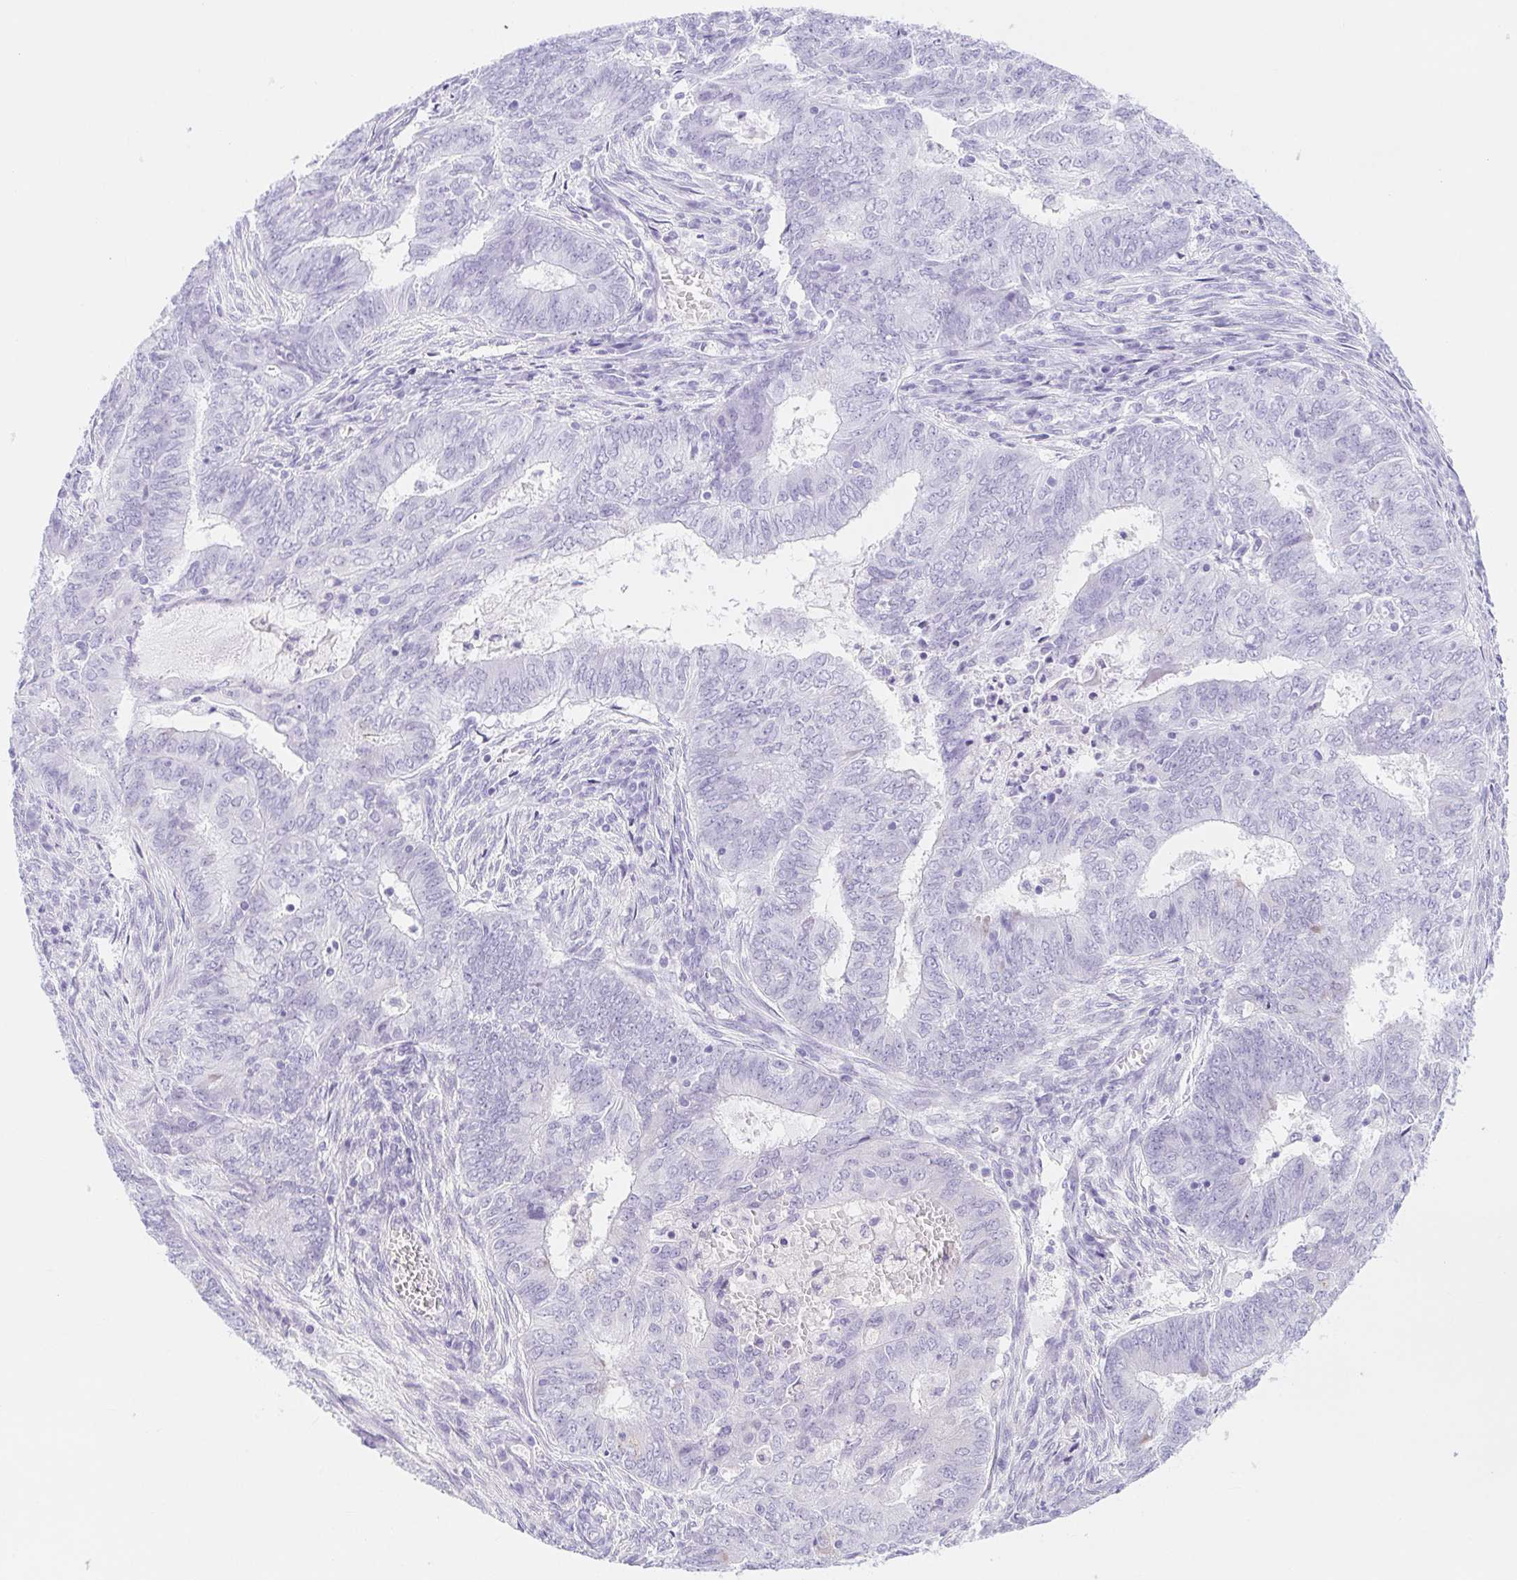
{"staining": {"intensity": "negative", "quantity": "none", "location": "none"}, "tissue": "endometrial cancer", "cell_type": "Tumor cells", "image_type": "cancer", "snomed": [{"axis": "morphology", "description": "Adenocarcinoma, NOS"}, {"axis": "topography", "description": "Endometrium"}], "caption": "Endometrial adenocarcinoma was stained to show a protein in brown. There is no significant expression in tumor cells. (Stains: DAB (3,3'-diaminobenzidine) immunohistochemistry (IHC) with hematoxylin counter stain, Microscopy: brightfield microscopy at high magnification).", "gene": "DYNC2LI1", "patient": {"sex": "female", "age": 62}}